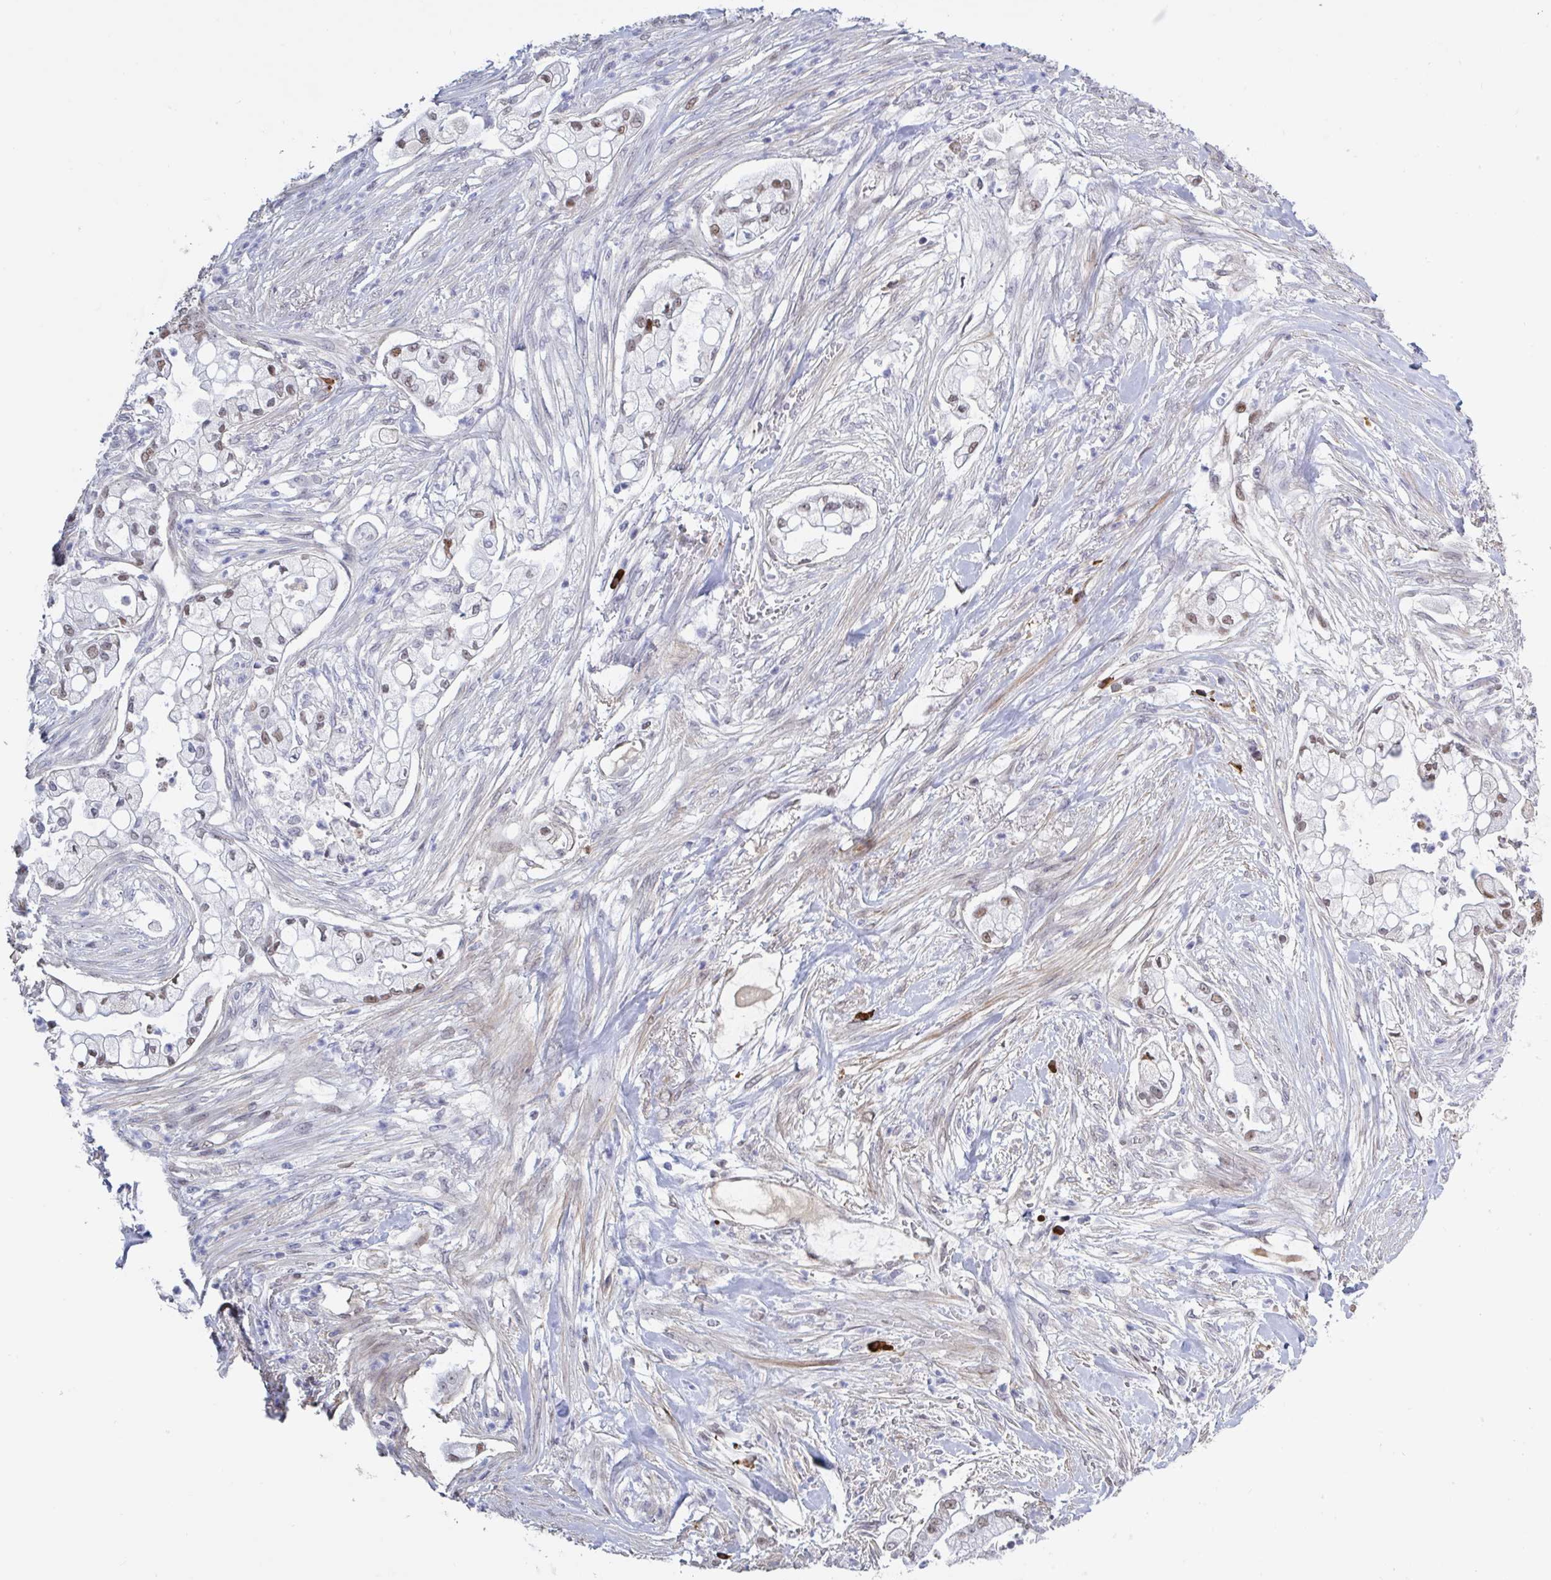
{"staining": {"intensity": "moderate", "quantity": "25%-75%", "location": "nuclear"}, "tissue": "pancreatic cancer", "cell_type": "Tumor cells", "image_type": "cancer", "snomed": [{"axis": "morphology", "description": "Adenocarcinoma, NOS"}, {"axis": "topography", "description": "Pancreas"}], "caption": "Immunohistochemistry of pancreatic cancer displays medium levels of moderate nuclear expression in about 25%-75% of tumor cells.", "gene": "BCL7B", "patient": {"sex": "female", "age": 69}}